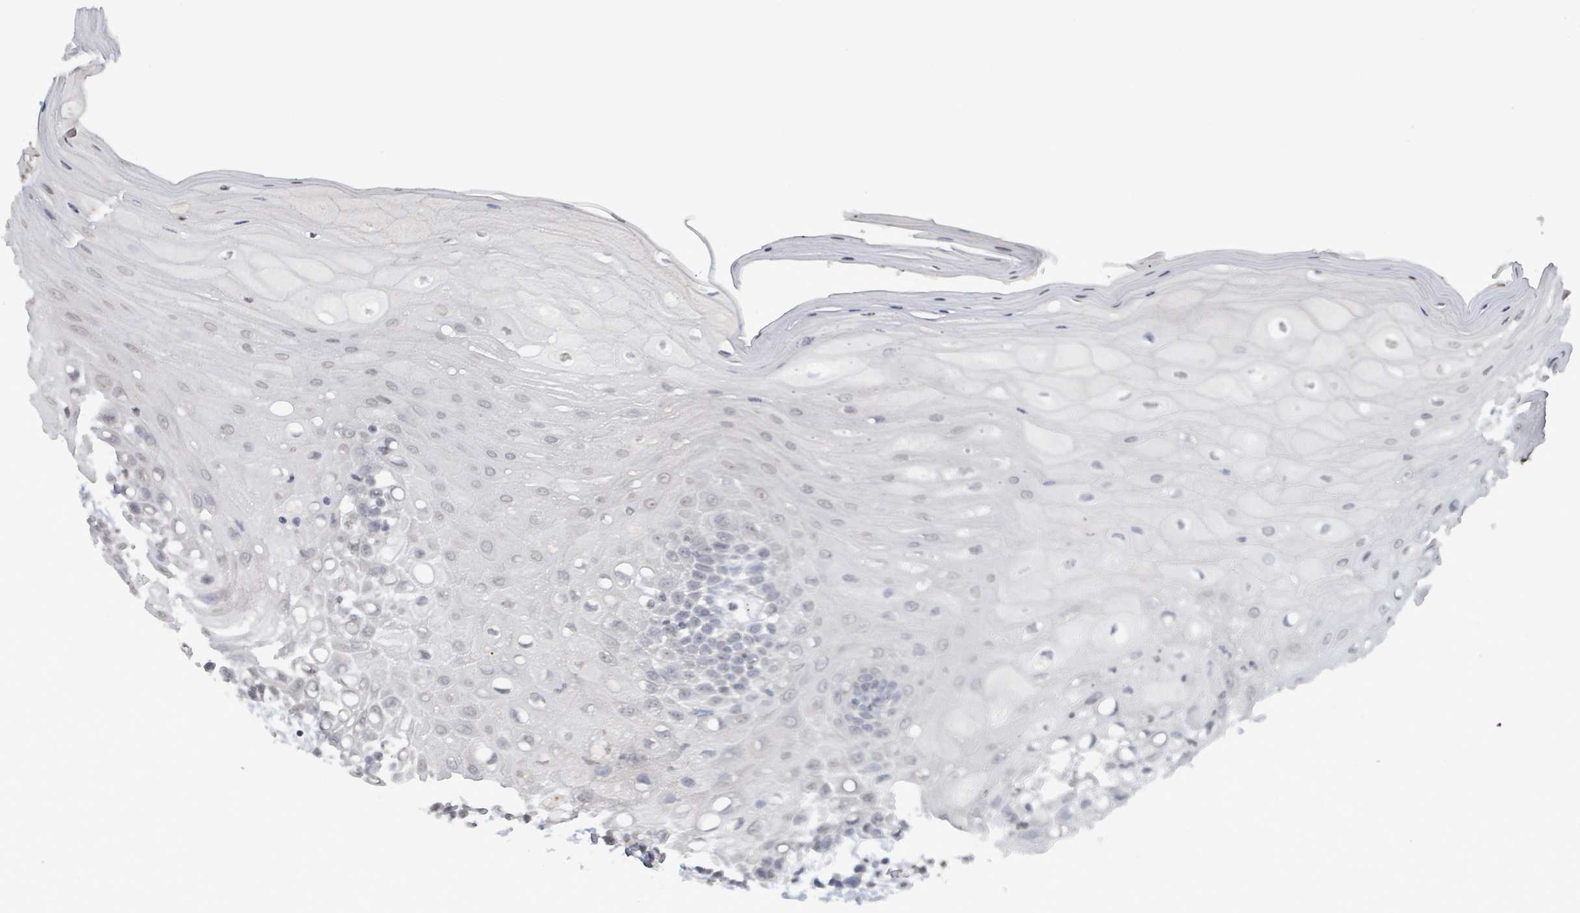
{"staining": {"intensity": "negative", "quantity": "none", "location": "none"}, "tissue": "oral mucosa", "cell_type": "Squamous epithelial cells", "image_type": "normal", "snomed": [{"axis": "morphology", "description": "Normal tissue, NOS"}, {"axis": "topography", "description": "Oral tissue"}, {"axis": "topography", "description": "Tounge, NOS"}], "caption": "A high-resolution histopathology image shows IHC staining of unremarkable oral mucosa, which displays no significant expression in squamous epithelial cells. (DAB (3,3'-diaminobenzidine) immunohistochemistry with hematoxylin counter stain).", "gene": "CA9", "patient": {"sex": "female", "age": 59}}